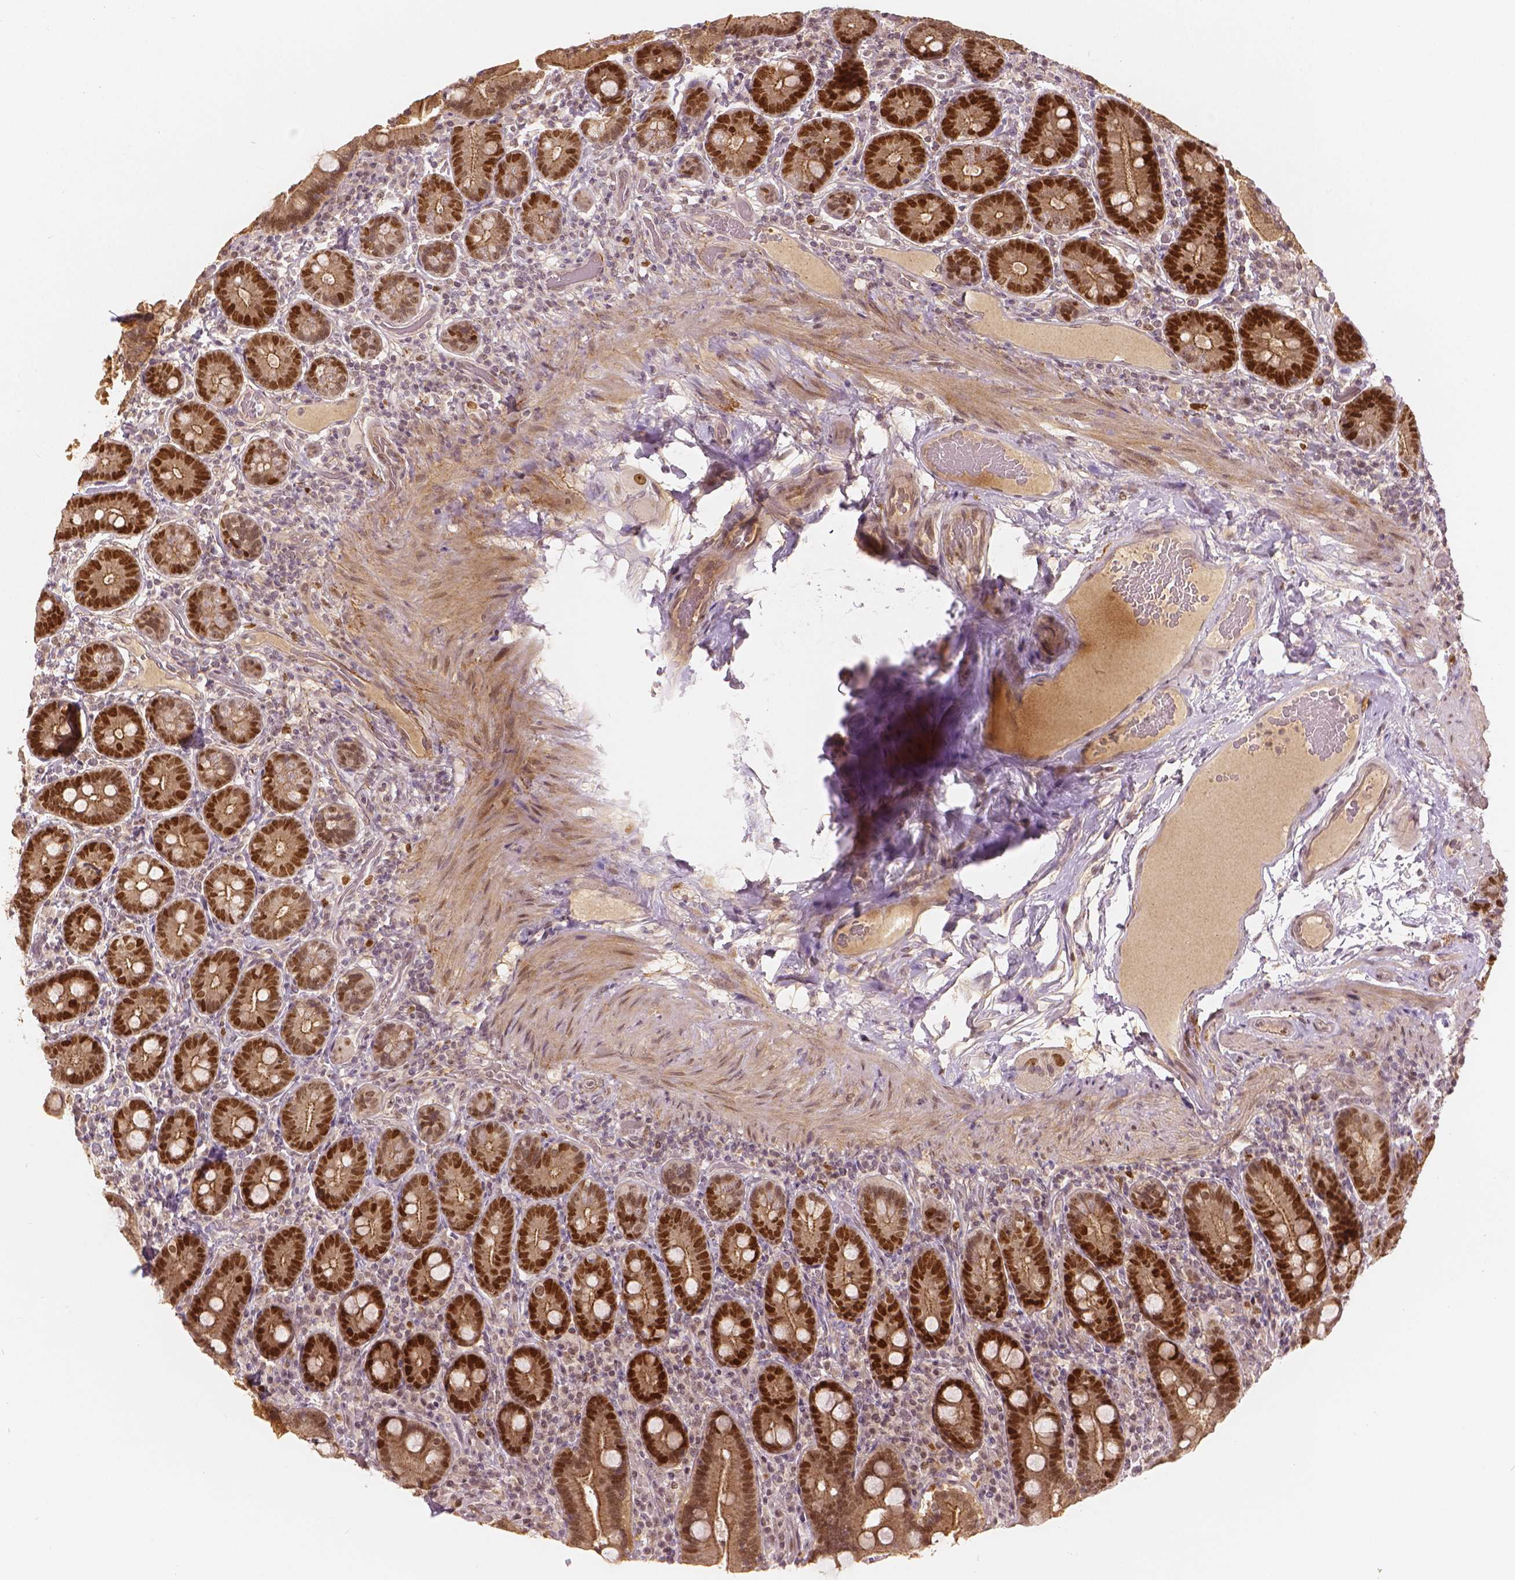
{"staining": {"intensity": "strong", "quantity": ">75%", "location": "cytoplasmic/membranous,nuclear"}, "tissue": "duodenum", "cell_type": "Glandular cells", "image_type": "normal", "snomed": [{"axis": "morphology", "description": "Normal tissue, NOS"}, {"axis": "topography", "description": "Duodenum"}], "caption": "Unremarkable duodenum displays strong cytoplasmic/membranous,nuclear expression in about >75% of glandular cells, visualized by immunohistochemistry. Using DAB (3,3'-diaminobenzidine) (brown) and hematoxylin (blue) stains, captured at high magnification using brightfield microscopy.", "gene": "NSD2", "patient": {"sex": "female", "age": 62}}